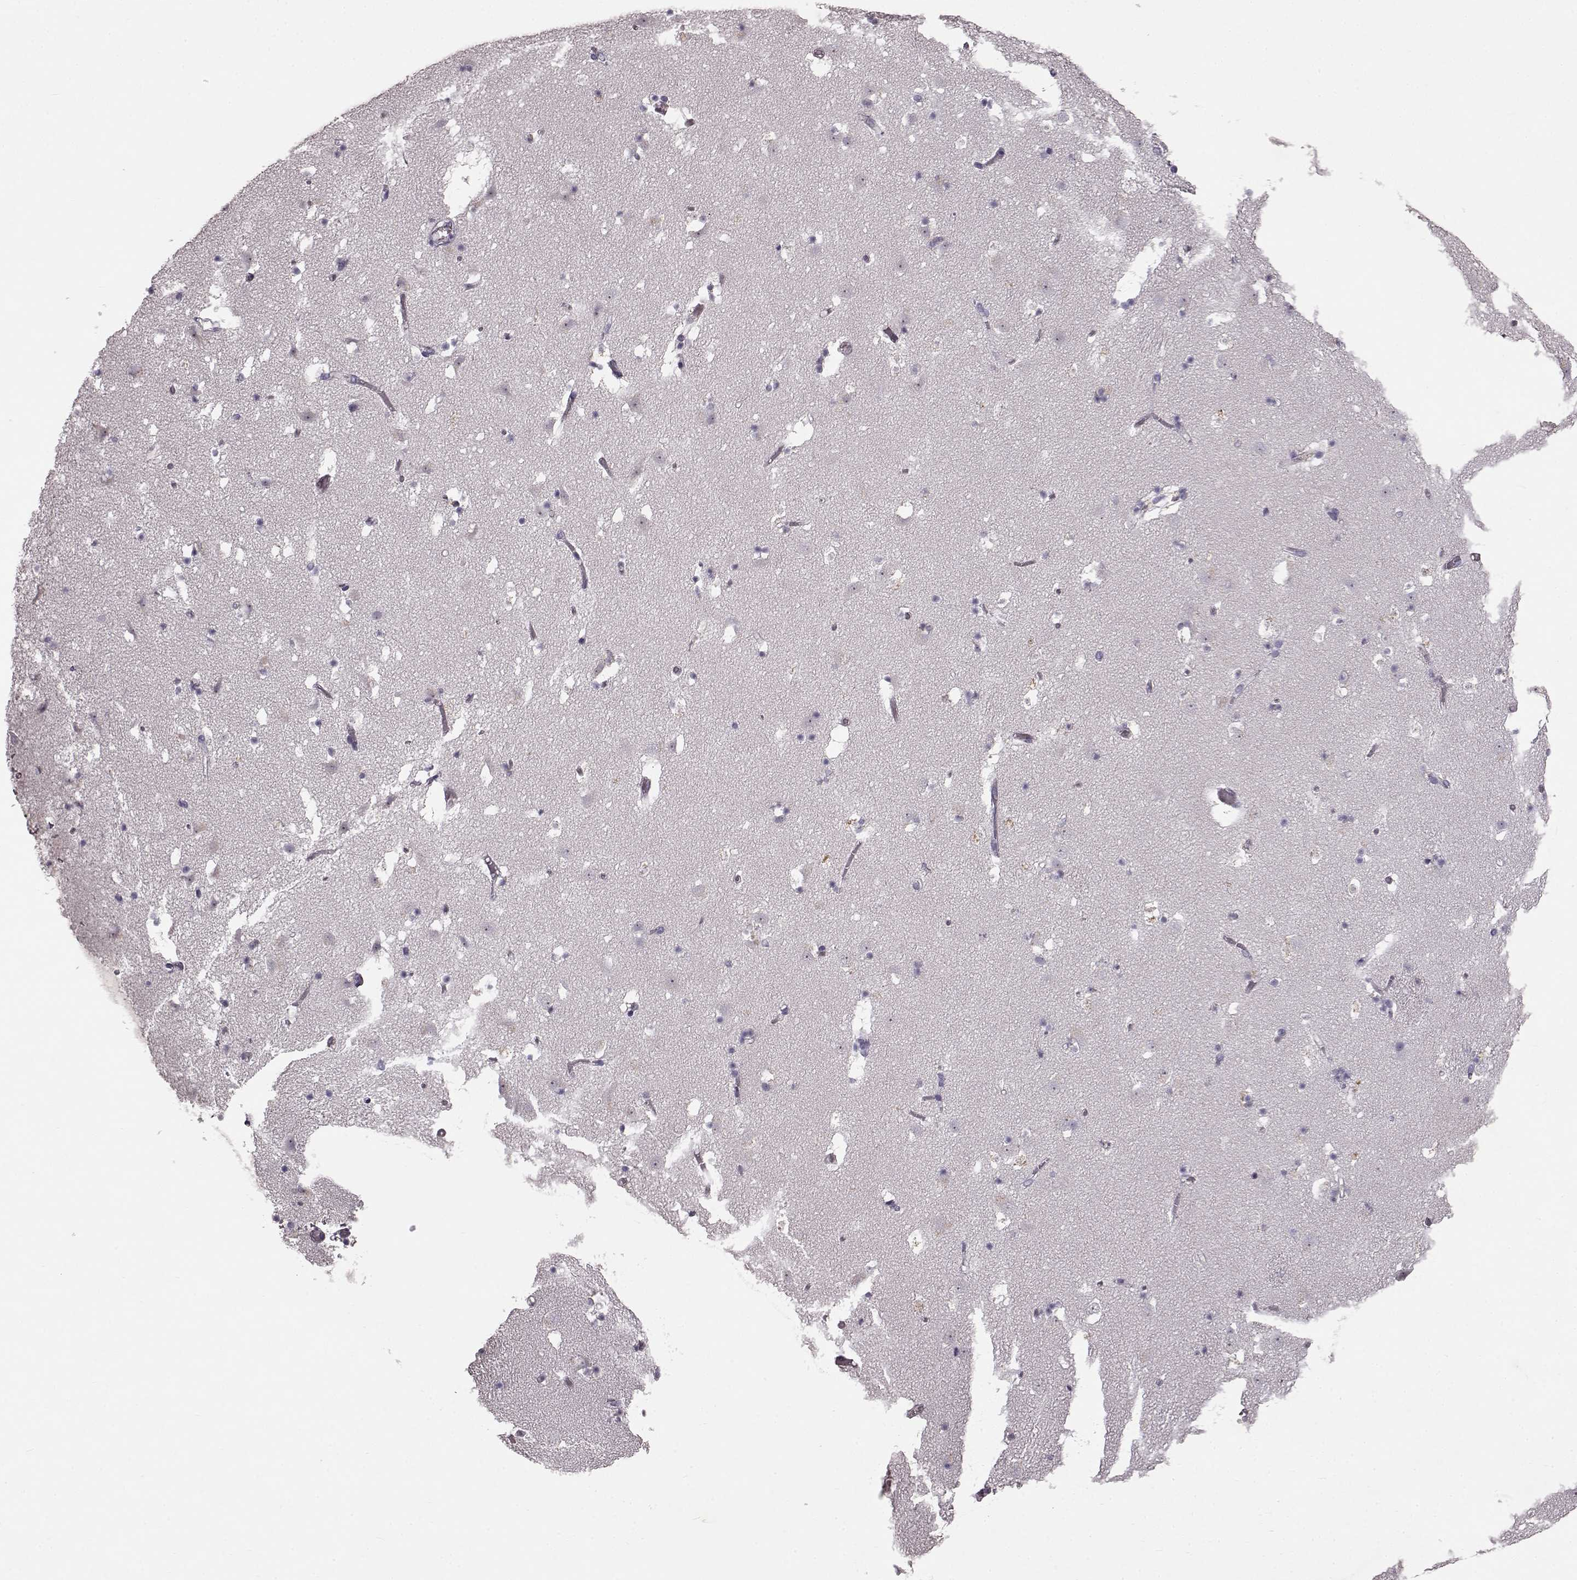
{"staining": {"intensity": "negative", "quantity": "none", "location": "none"}, "tissue": "caudate", "cell_type": "Glial cells", "image_type": "normal", "snomed": [{"axis": "morphology", "description": "Normal tissue, NOS"}, {"axis": "topography", "description": "Lateral ventricle wall"}], "caption": "High magnification brightfield microscopy of benign caudate stained with DAB (brown) and counterstained with hematoxylin (blue): glial cells show no significant staining. The staining is performed using DAB brown chromogen with nuclei counter-stained in using hematoxylin.", "gene": "CCNF", "patient": {"sex": "female", "age": 42}}